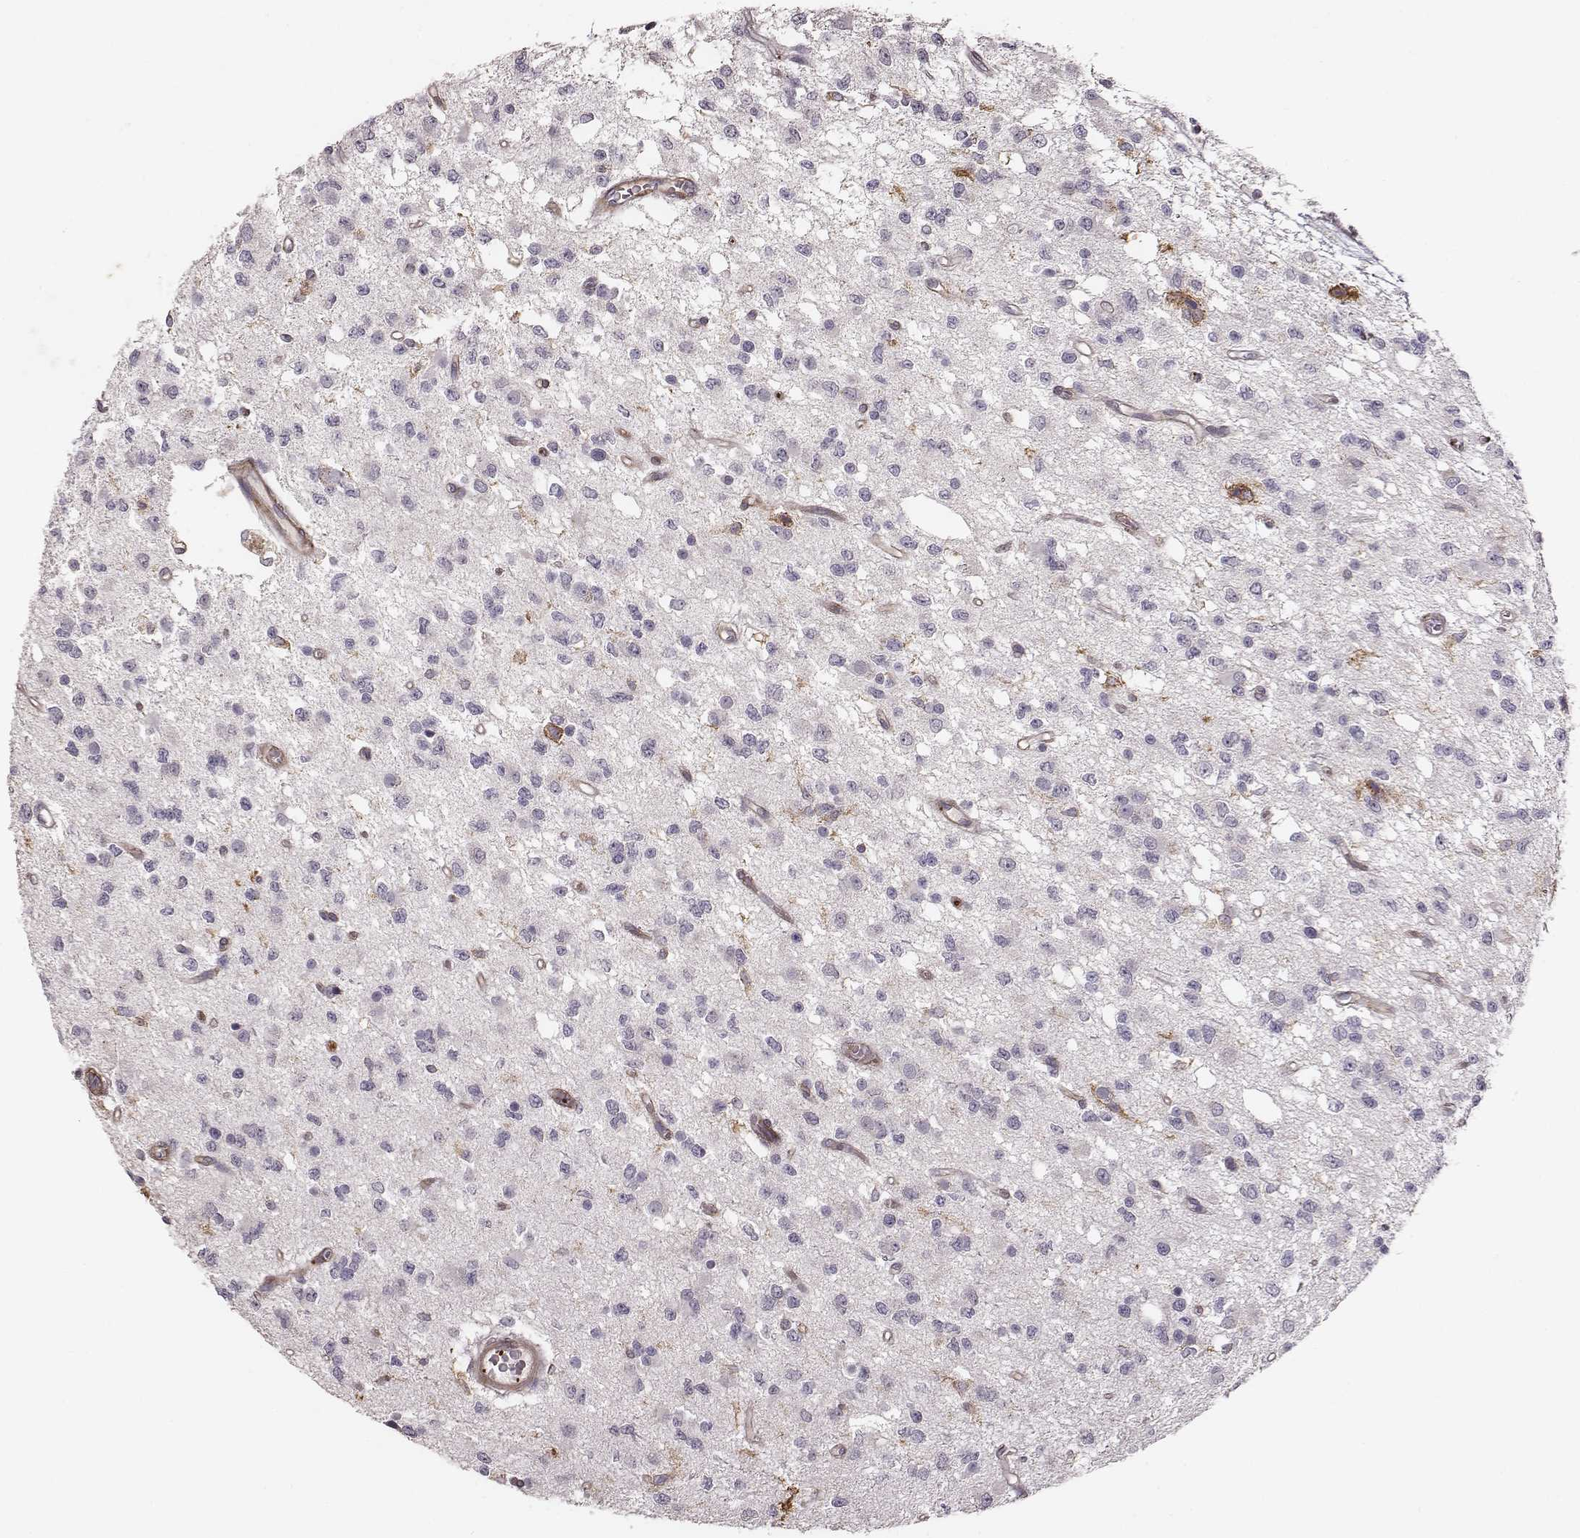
{"staining": {"intensity": "negative", "quantity": "none", "location": "none"}, "tissue": "glioma", "cell_type": "Tumor cells", "image_type": "cancer", "snomed": [{"axis": "morphology", "description": "Glioma, malignant, Low grade"}, {"axis": "topography", "description": "Brain"}], "caption": "Low-grade glioma (malignant) was stained to show a protein in brown. There is no significant expression in tumor cells. (DAB immunohistochemistry (IHC), high magnification).", "gene": "ZYX", "patient": {"sex": "female", "age": 45}}